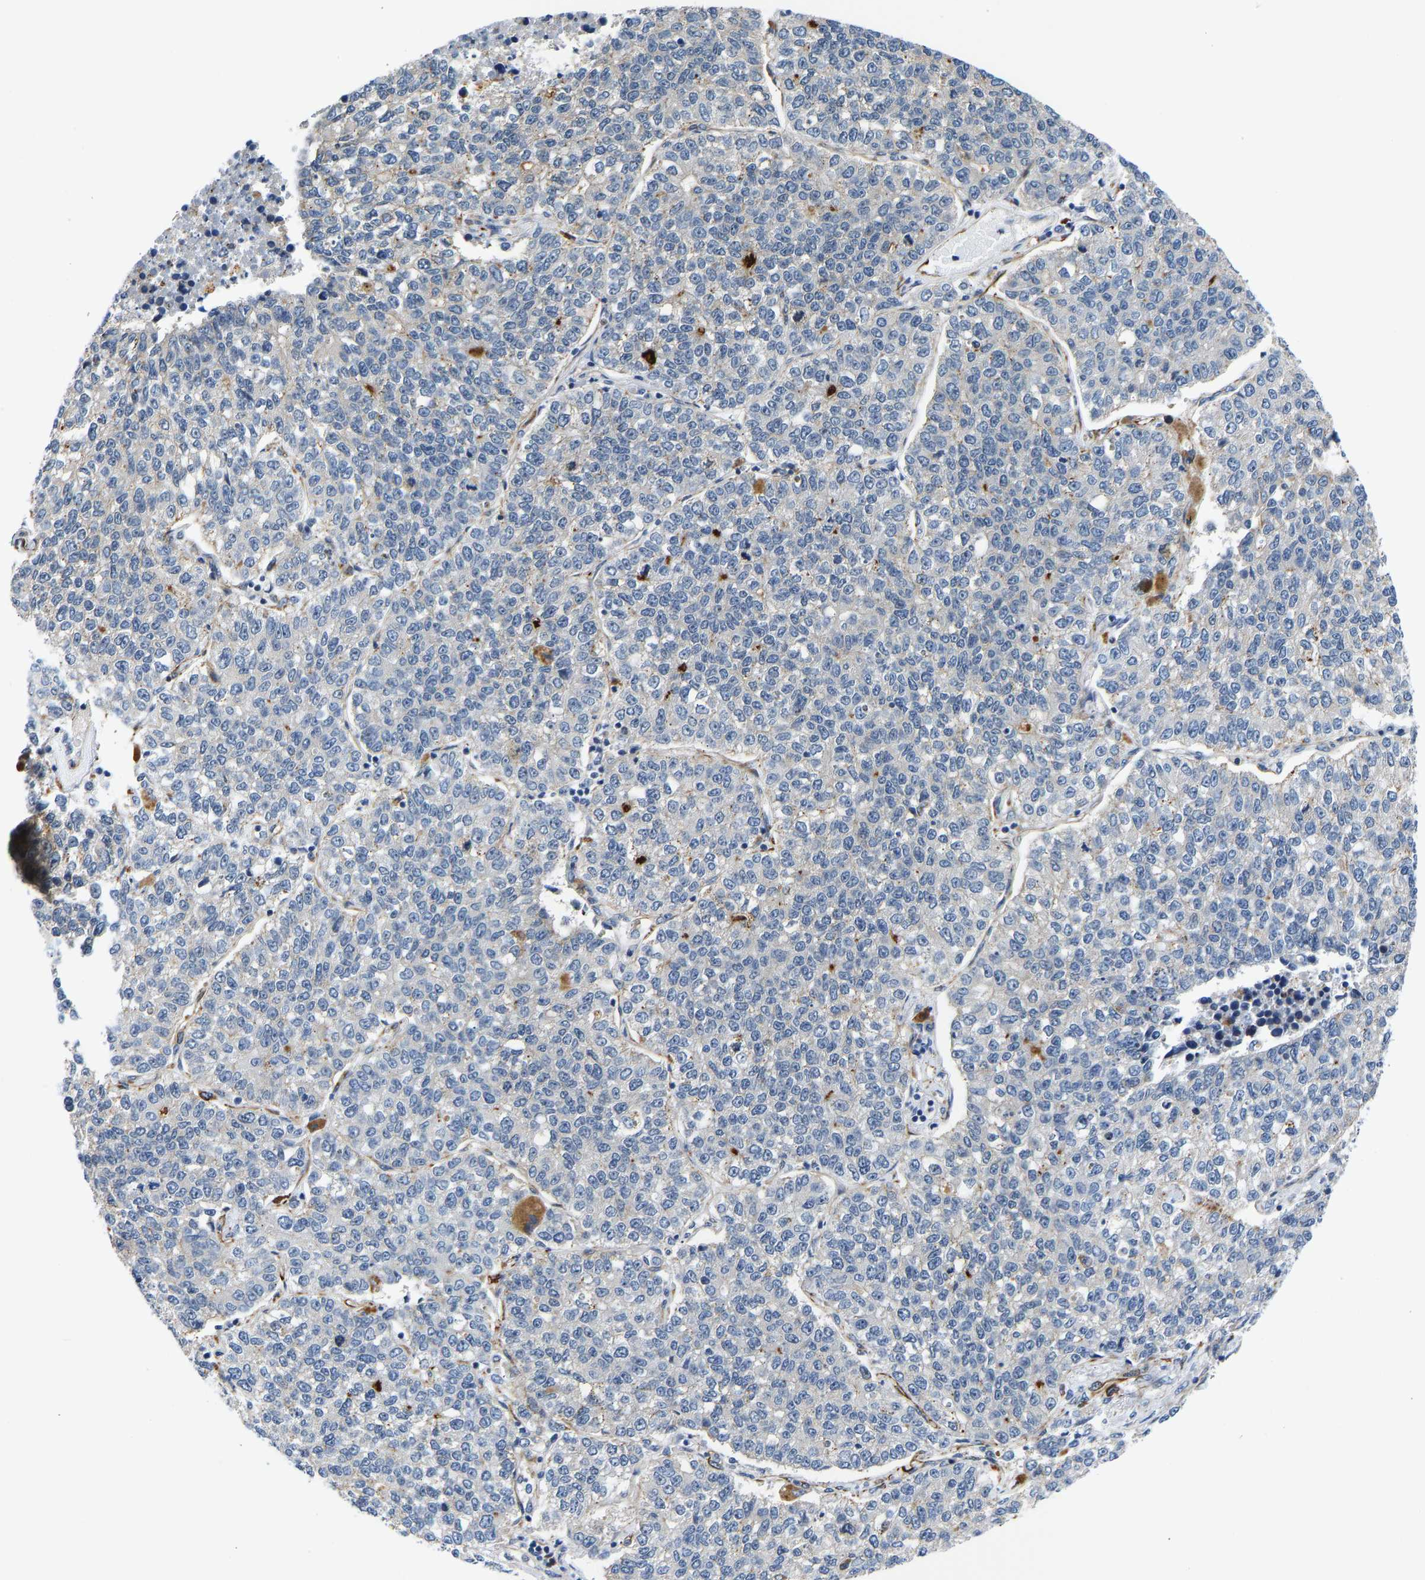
{"staining": {"intensity": "negative", "quantity": "none", "location": "none"}, "tissue": "lung cancer", "cell_type": "Tumor cells", "image_type": "cancer", "snomed": [{"axis": "morphology", "description": "Adenocarcinoma, NOS"}, {"axis": "topography", "description": "Lung"}], "caption": "Immunohistochemistry of lung cancer (adenocarcinoma) reveals no positivity in tumor cells.", "gene": "RESF1", "patient": {"sex": "male", "age": 49}}